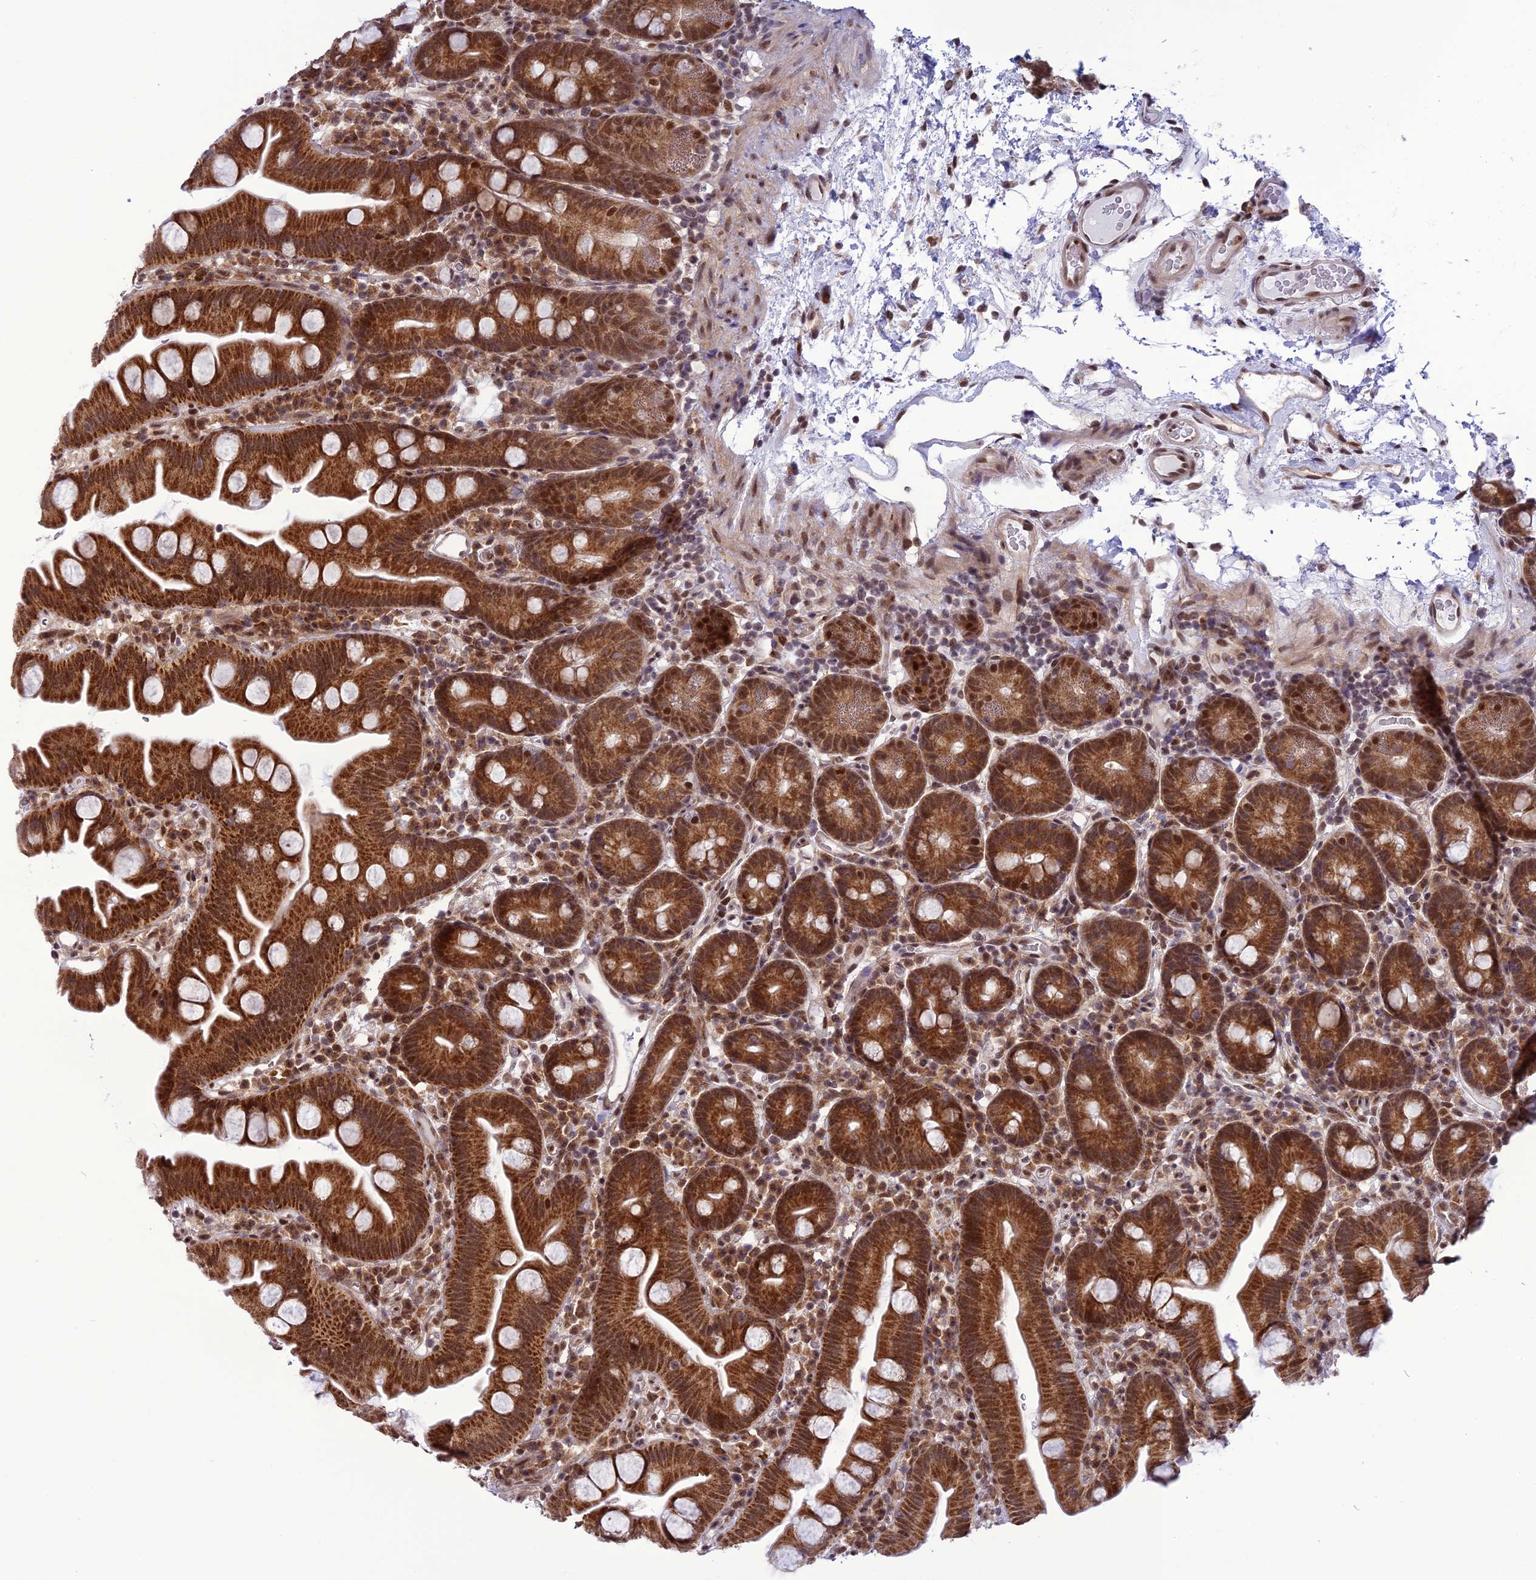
{"staining": {"intensity": "strong", "quantity": ">75%", "location": "cytoplasmic/membranous,nuclear"}, "tissue": "small intestine", "cell_type": "Glandular cells", "image_type": "normal", "snomed": [{"axis": "morphology", "description": "Normal tissue, NOS"}, {"axis": "topography", "description": "Small intestine"}], "caption": "Immunohistochemistry (IHC) of unremarkable human small intestine displays high levels of strong cytoplasmic/membranous,nuclear staining in about >75% of glandular cells. (Stains: DAB (3,3'-diaminobenzidine) in brown, nuclei in blue, Microscopy: brightfield microscopy at high magnification).", "gene": "RTRAF", "patient": {"sex": "female", "age": 68}}